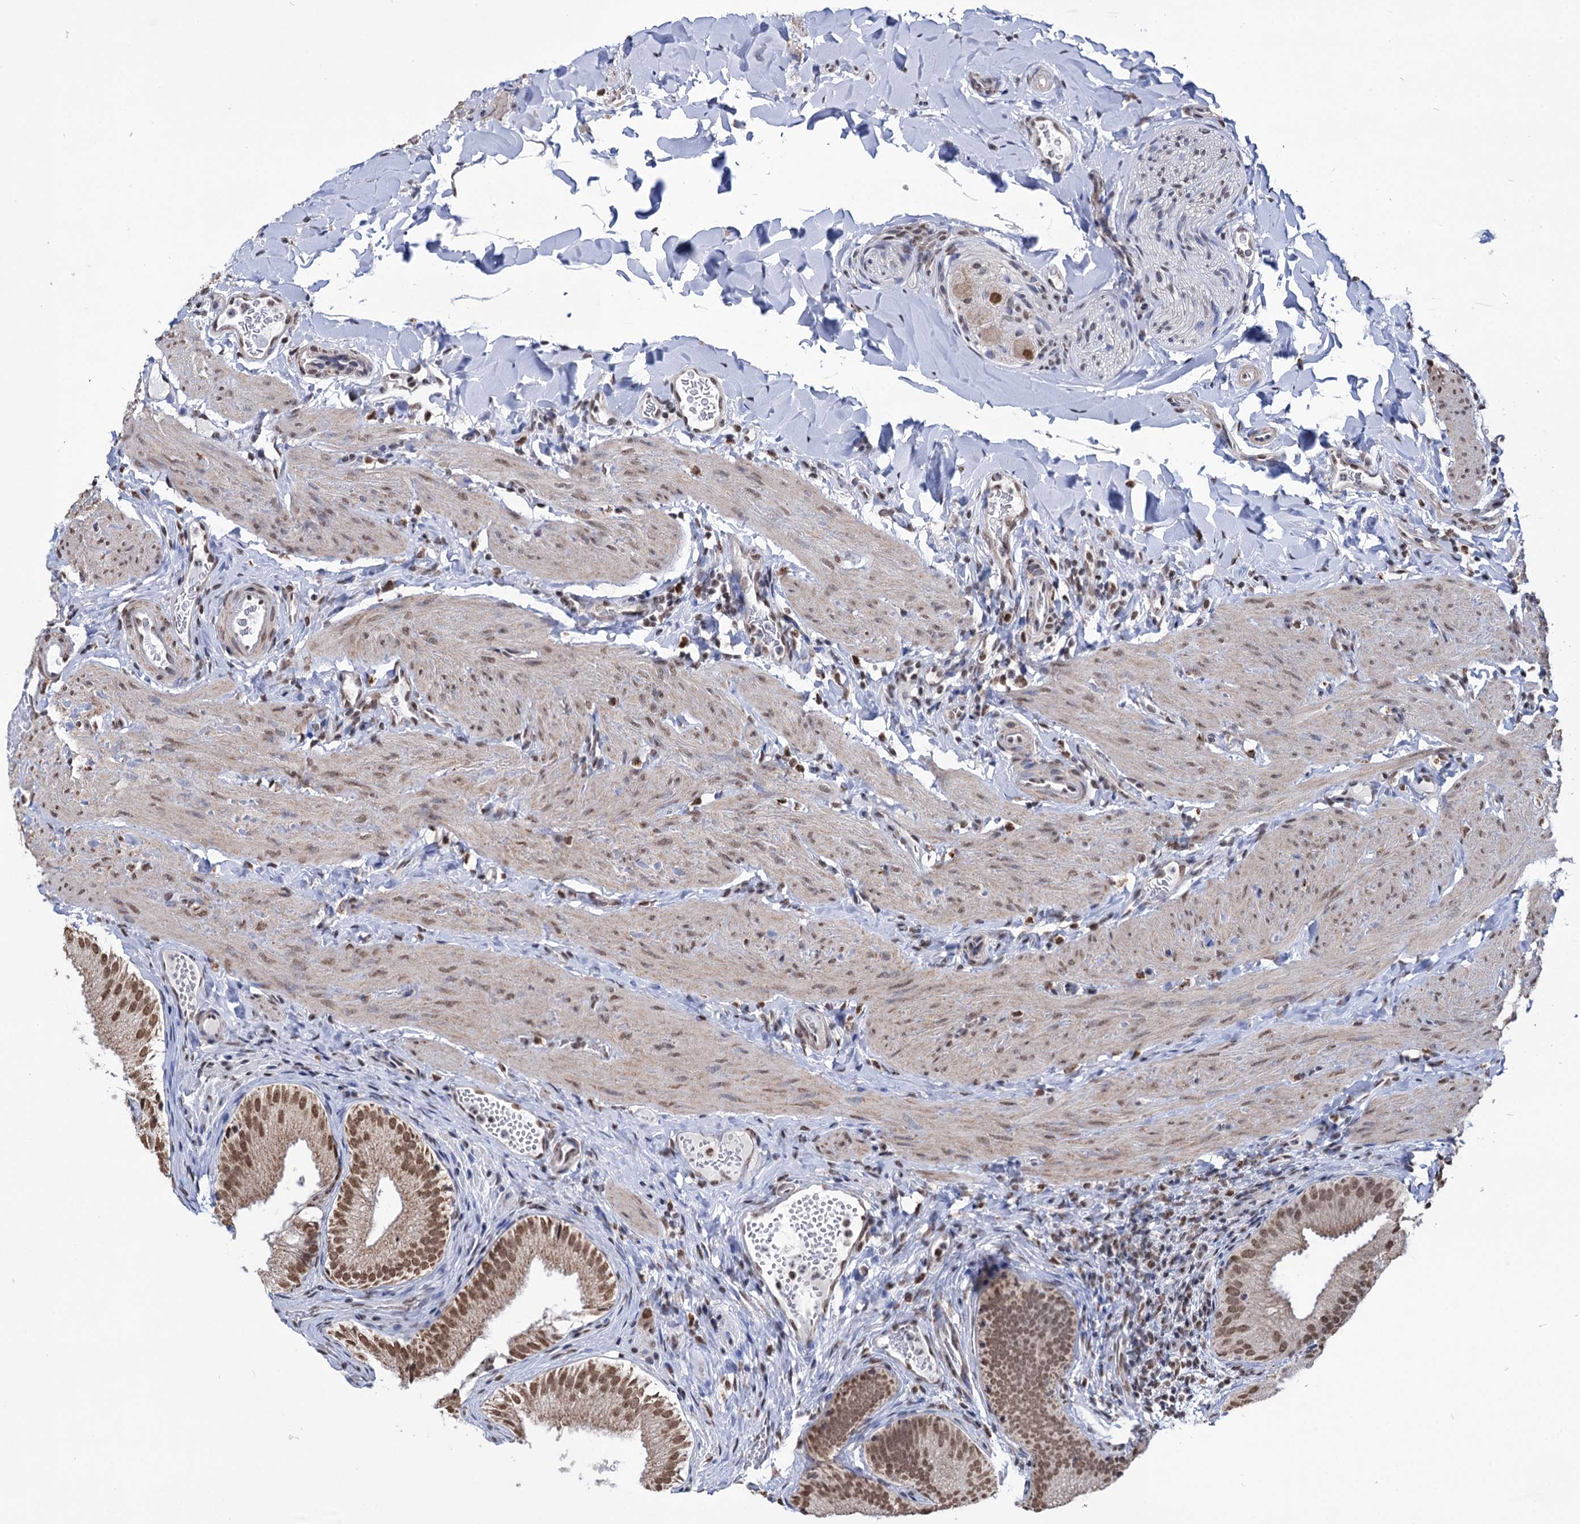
{"staining": {"intensity": "moderate", "quantity": ">75%", "location": "nuclear"}, "tissue": "gallbladder", "cell_type": "Glandular cells", "image_type": "normal", "snomed": [{"axis": "morphology", "description": "Normal tissue, NOS"}, {"axis": "topography", "description": "Gallbladder"}], "caption": "Protein analysis of benign gallbladder demonstrates moderate nuclear expression in about >75% of glandular cells. The protein is stained brown, and the nuclei are stained in blue (DAB IHC with brightfield microscopy, high magnification).", "gene": "ABHD10", "patient": {"sex": "female", "age": 30}}